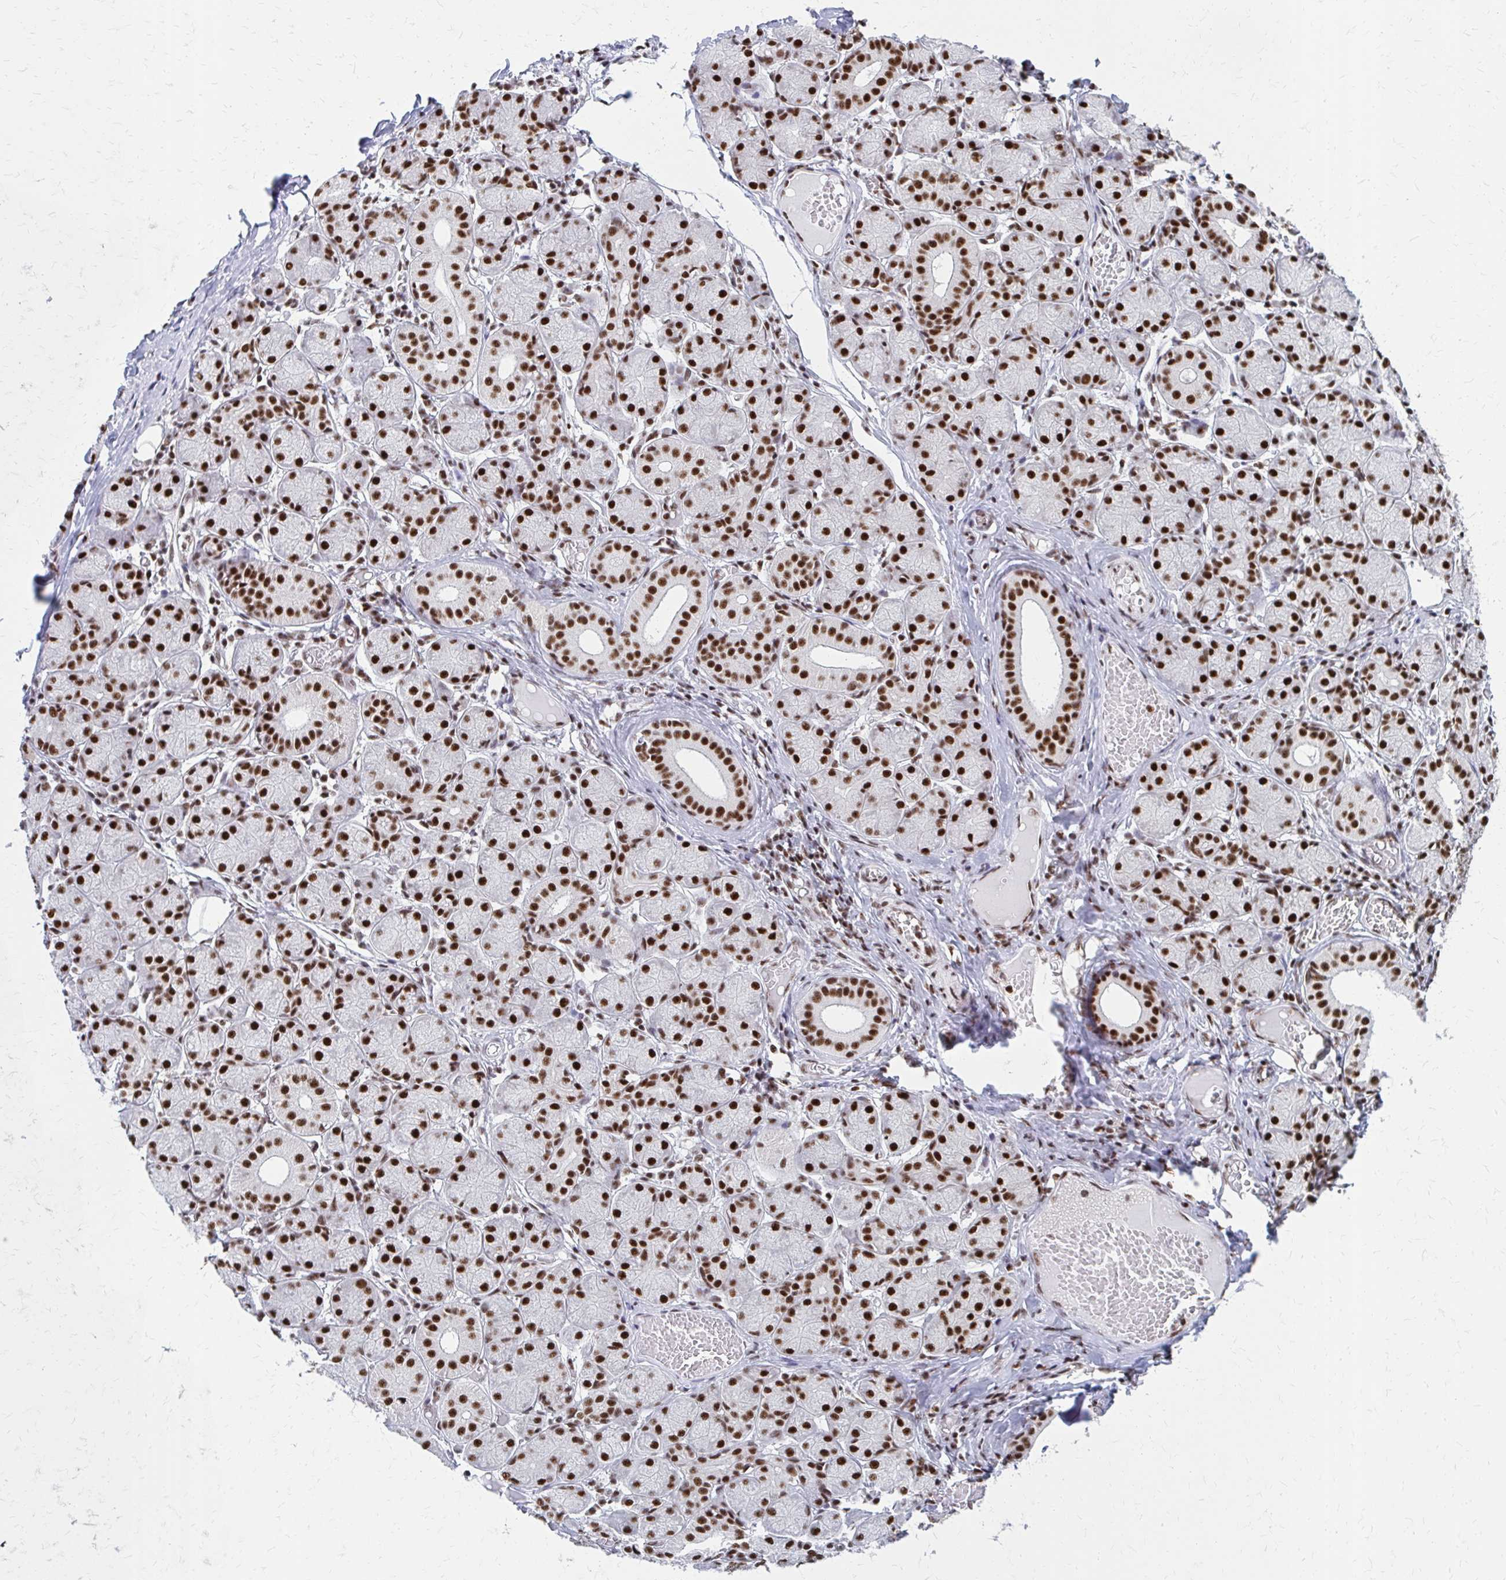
{"staining": {"intensity": "strong", "quantity": ">75%", "location": "nuclear"}, "tissue": "salivary gland", "cell_type": "Glandular cells", "image_type": "normal", "snomed": [{"axis": "morphology", "description": "Normal tissue, NOS"}, {"axis": "topography", "description": "Salivary gland"}], "caption": "Brown immunohistochemical staining in unremarkable human salivary gland demonstrates strong nuclear expression in about >75% of glandular cells. Nuclei are stained in blue.", "gene": "CNKSR3", "patient": {"sex": "female", "age": 24}}